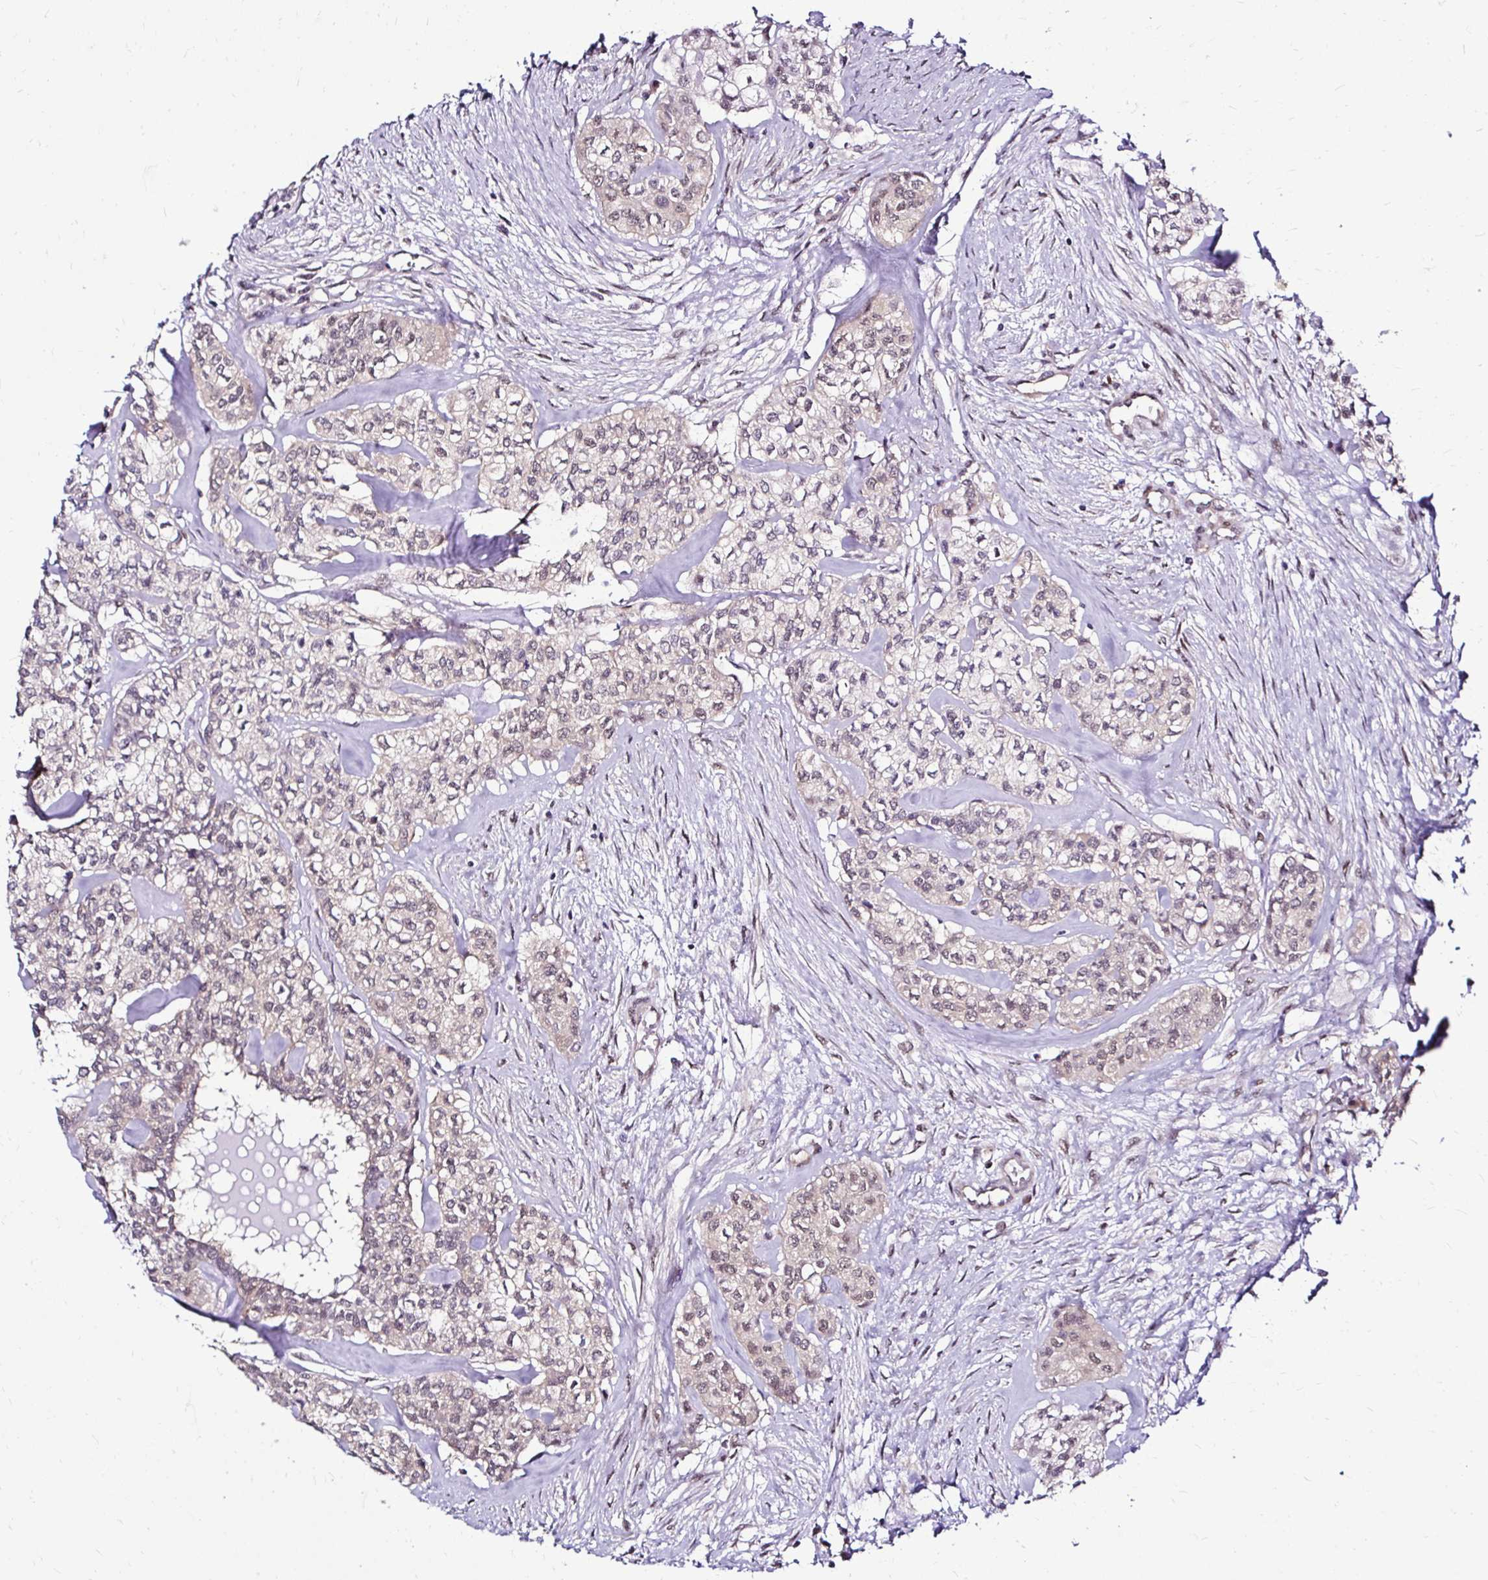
{"staining": {"intensity": "weak", "quantity": "25%-75%", "location": "nuclear"}, "tissue": "head and neck cancer", "cell_type": "Tumor cells", "image_type": "cancer", "snomed": [{"axis": "morphology", "description": "Adenocarcinoma, NOS"}, {"axis": "topography", "description": "Head-Neck"}], "caption": "Adenocarcinoma (head and neck) tissue demonstrates weak nuclear staining in approximately 25%-75% of tumor cells, visualized by immunohistochemistry.", "gene": "PSMD3", "patient": {"sex": "male", "age": 81}}